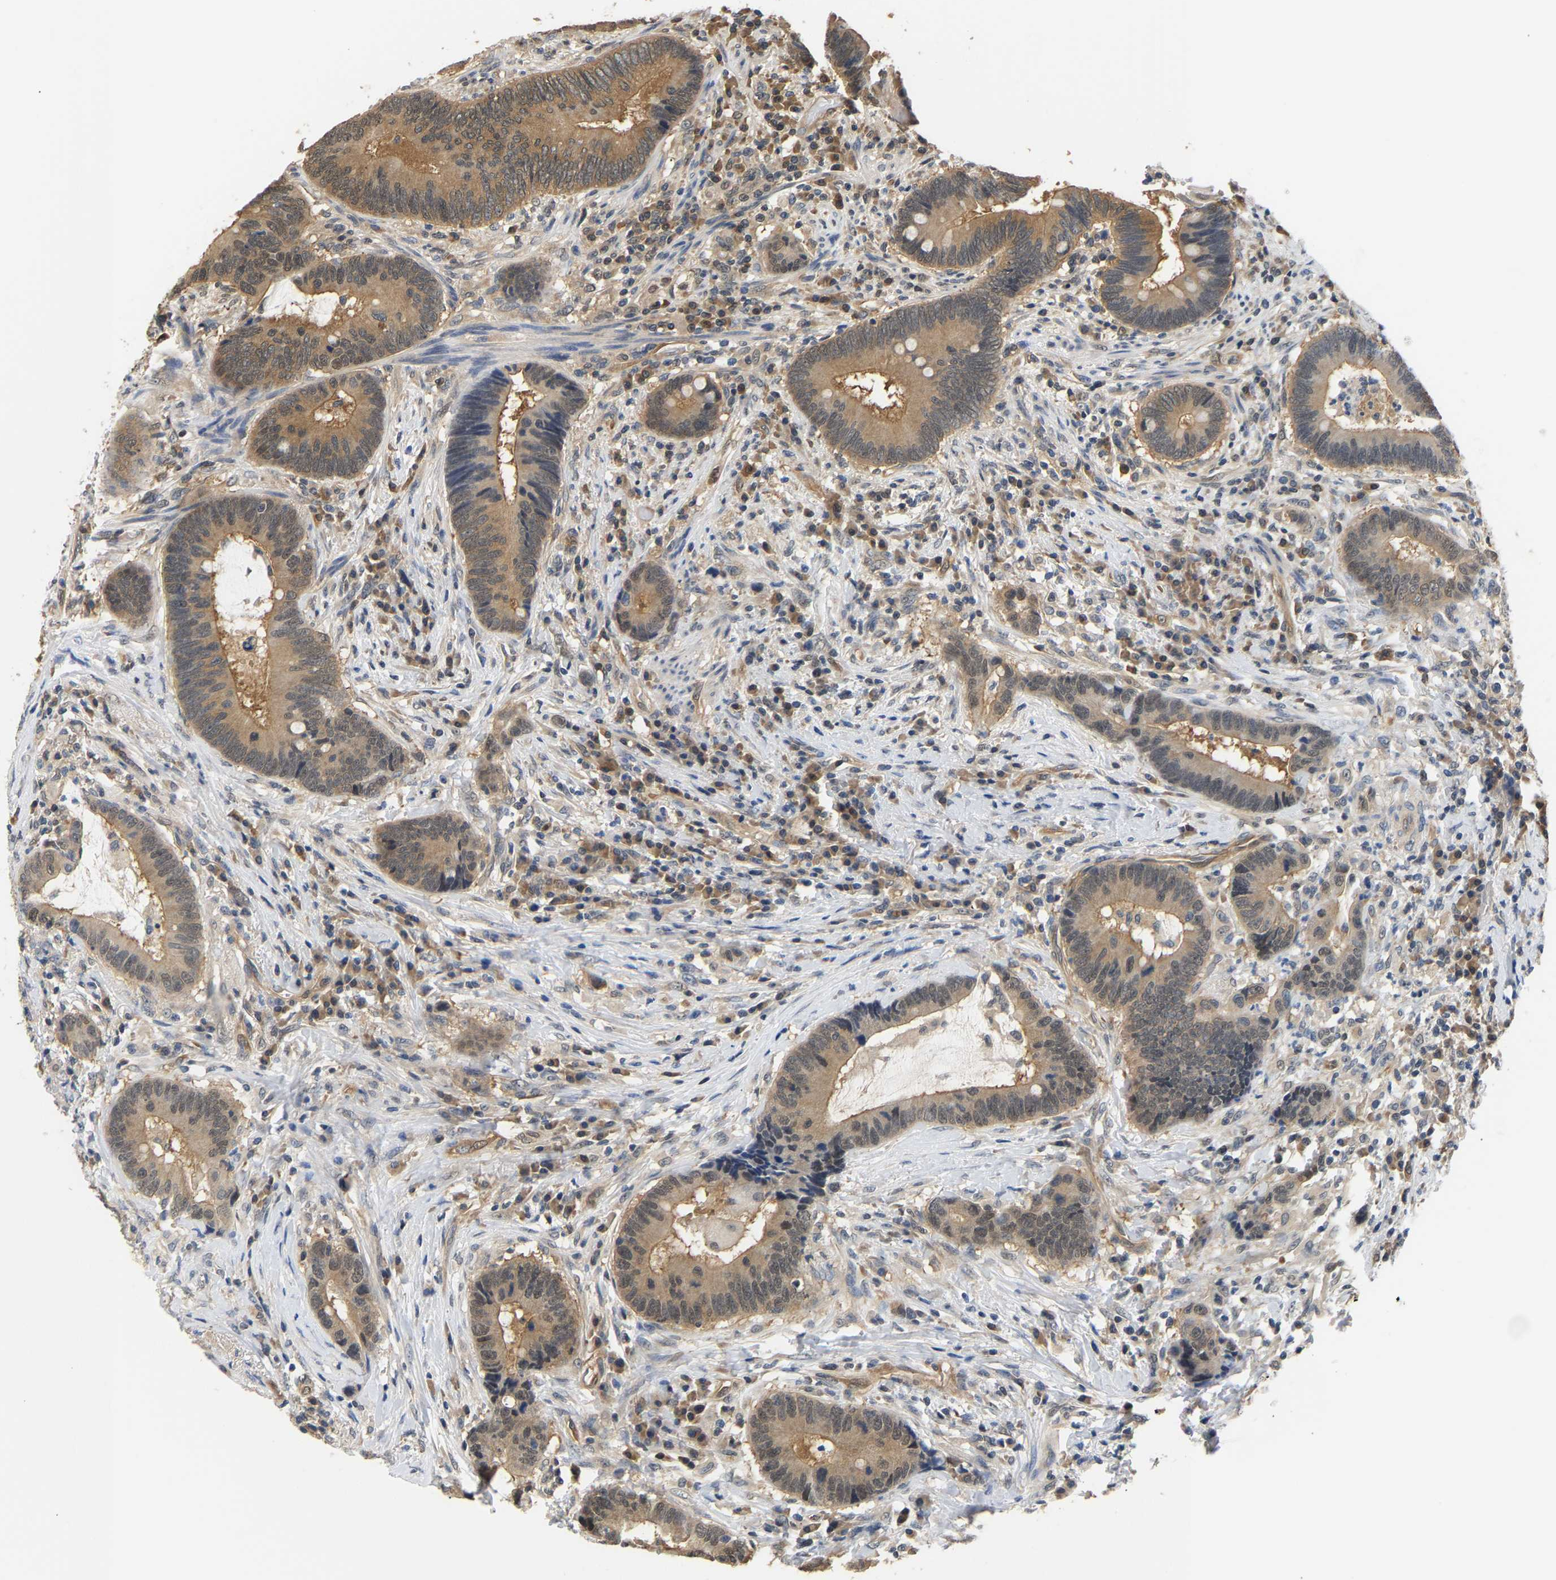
{"staining": {"intensity": "moderate", "quantity": ">75%", "location": "cytoplasmic/membranous"}, "tissue": "colorectal cancer", "cell_type": "Tumor cells", "image_type": "cancer", "snomed": [{"axis": "morphology", "description": "Adenocarcinoma, NOS"}, {"axis": "topography", "description": "Rectum"}, {"axis": "topography", "description": "Anal"}], "caption": "Human adenocarcinoma (colorectal) stained with a protein marker demonstrates moderate staining in tumor cells.", "gene": "ARHGEF12", "patient": {"sex": "female", "age": 89}}